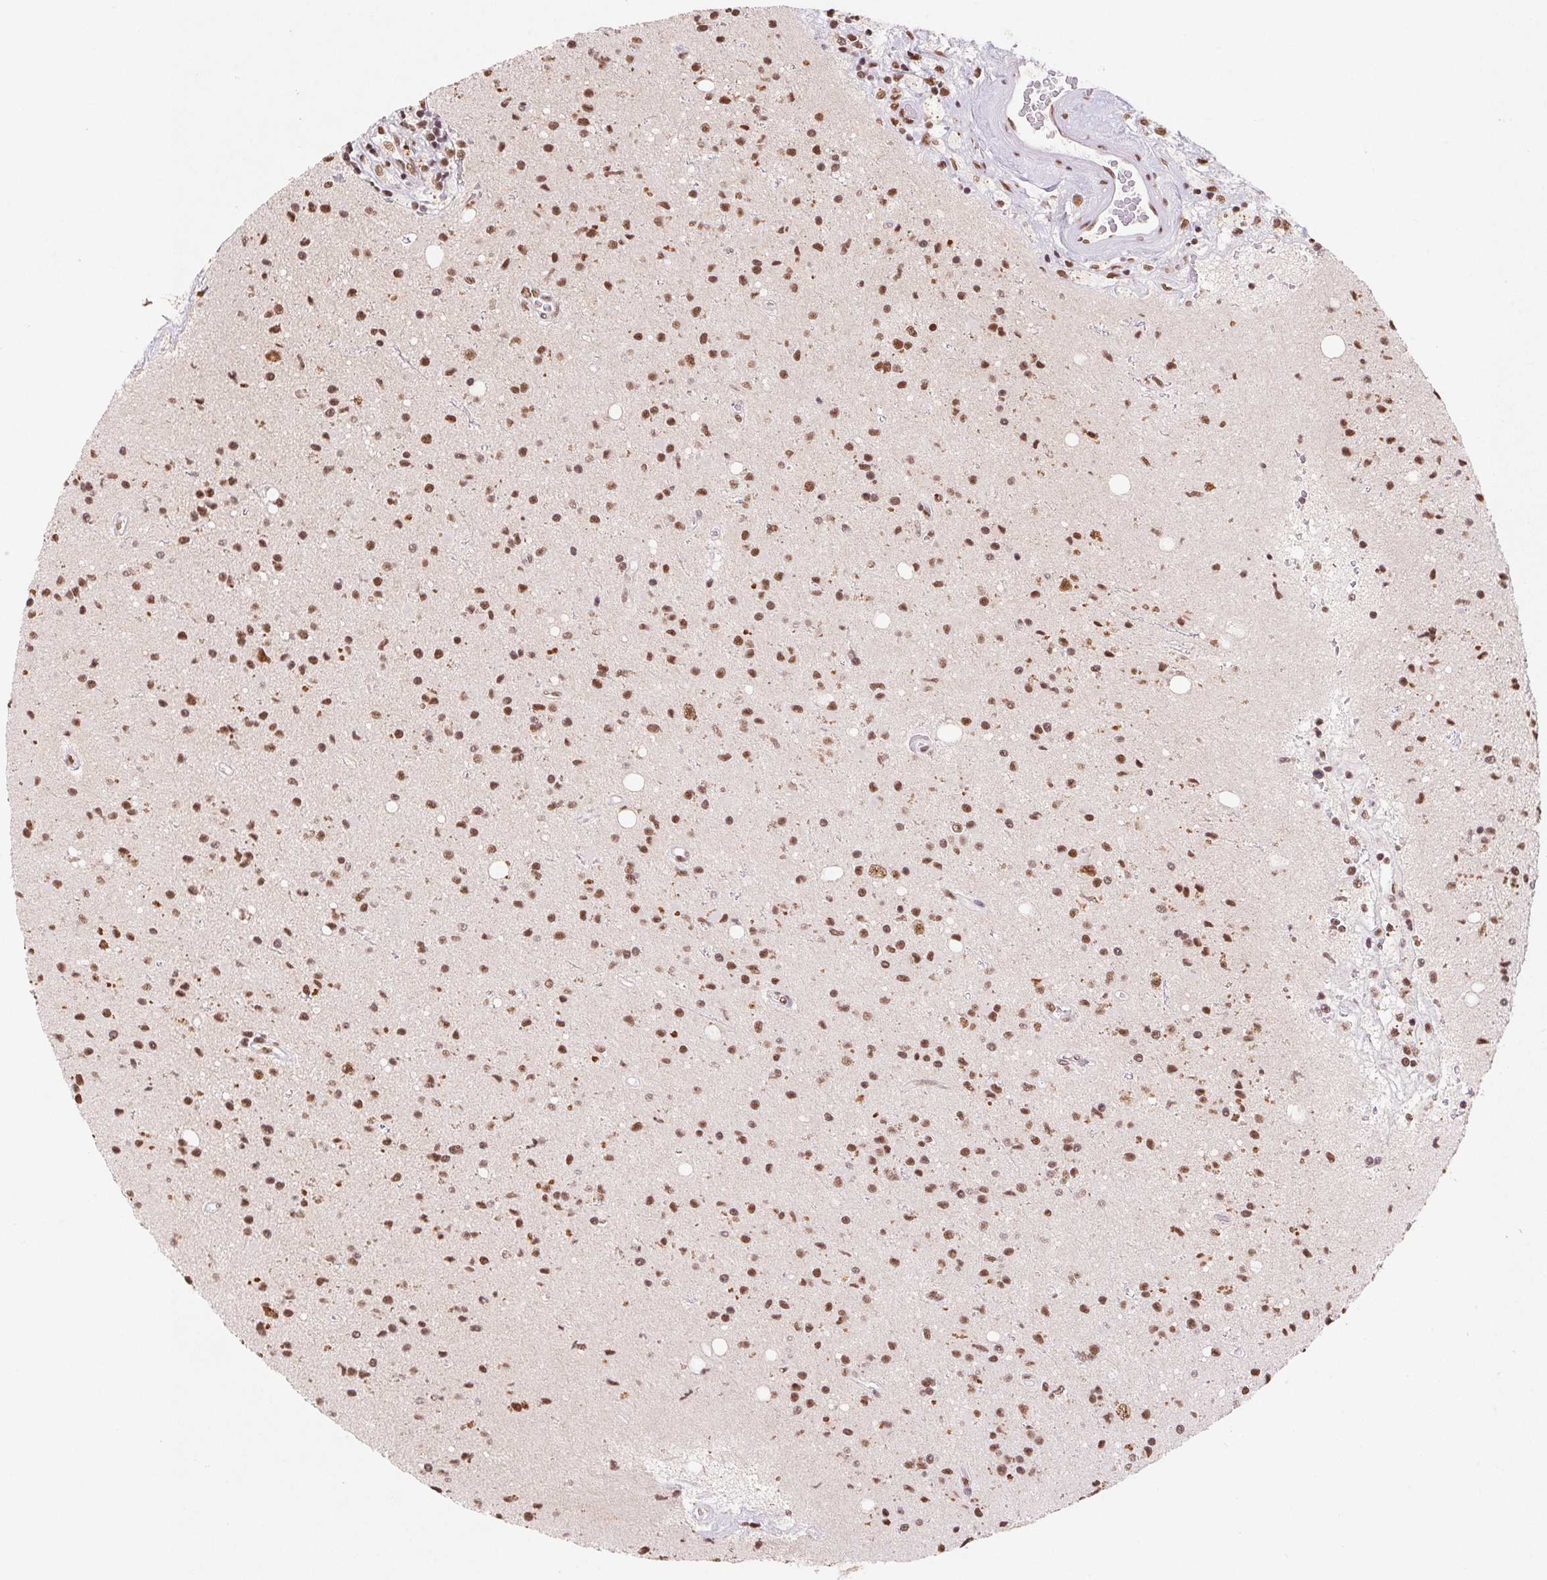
{"staining": {"intensity": "moderate", "quantity": ">75%", "location": "nuclear"}, "tissue": "glioma", "cell_type": "Tumor cells", "image_type": "cancer", "snomed": [{"axis": "morphology", "description": "Glioma, malignant, High grade"}, {"axis": "topography", "description": "Brain"}], "caption": "A medium amount of moderate nuclear expression is seen in approximately >75% of tumor cells in high-grade glioma (malignant) tissue.", "gene": "SNRPG", "patient": {"sex": "male", "age": 36}}